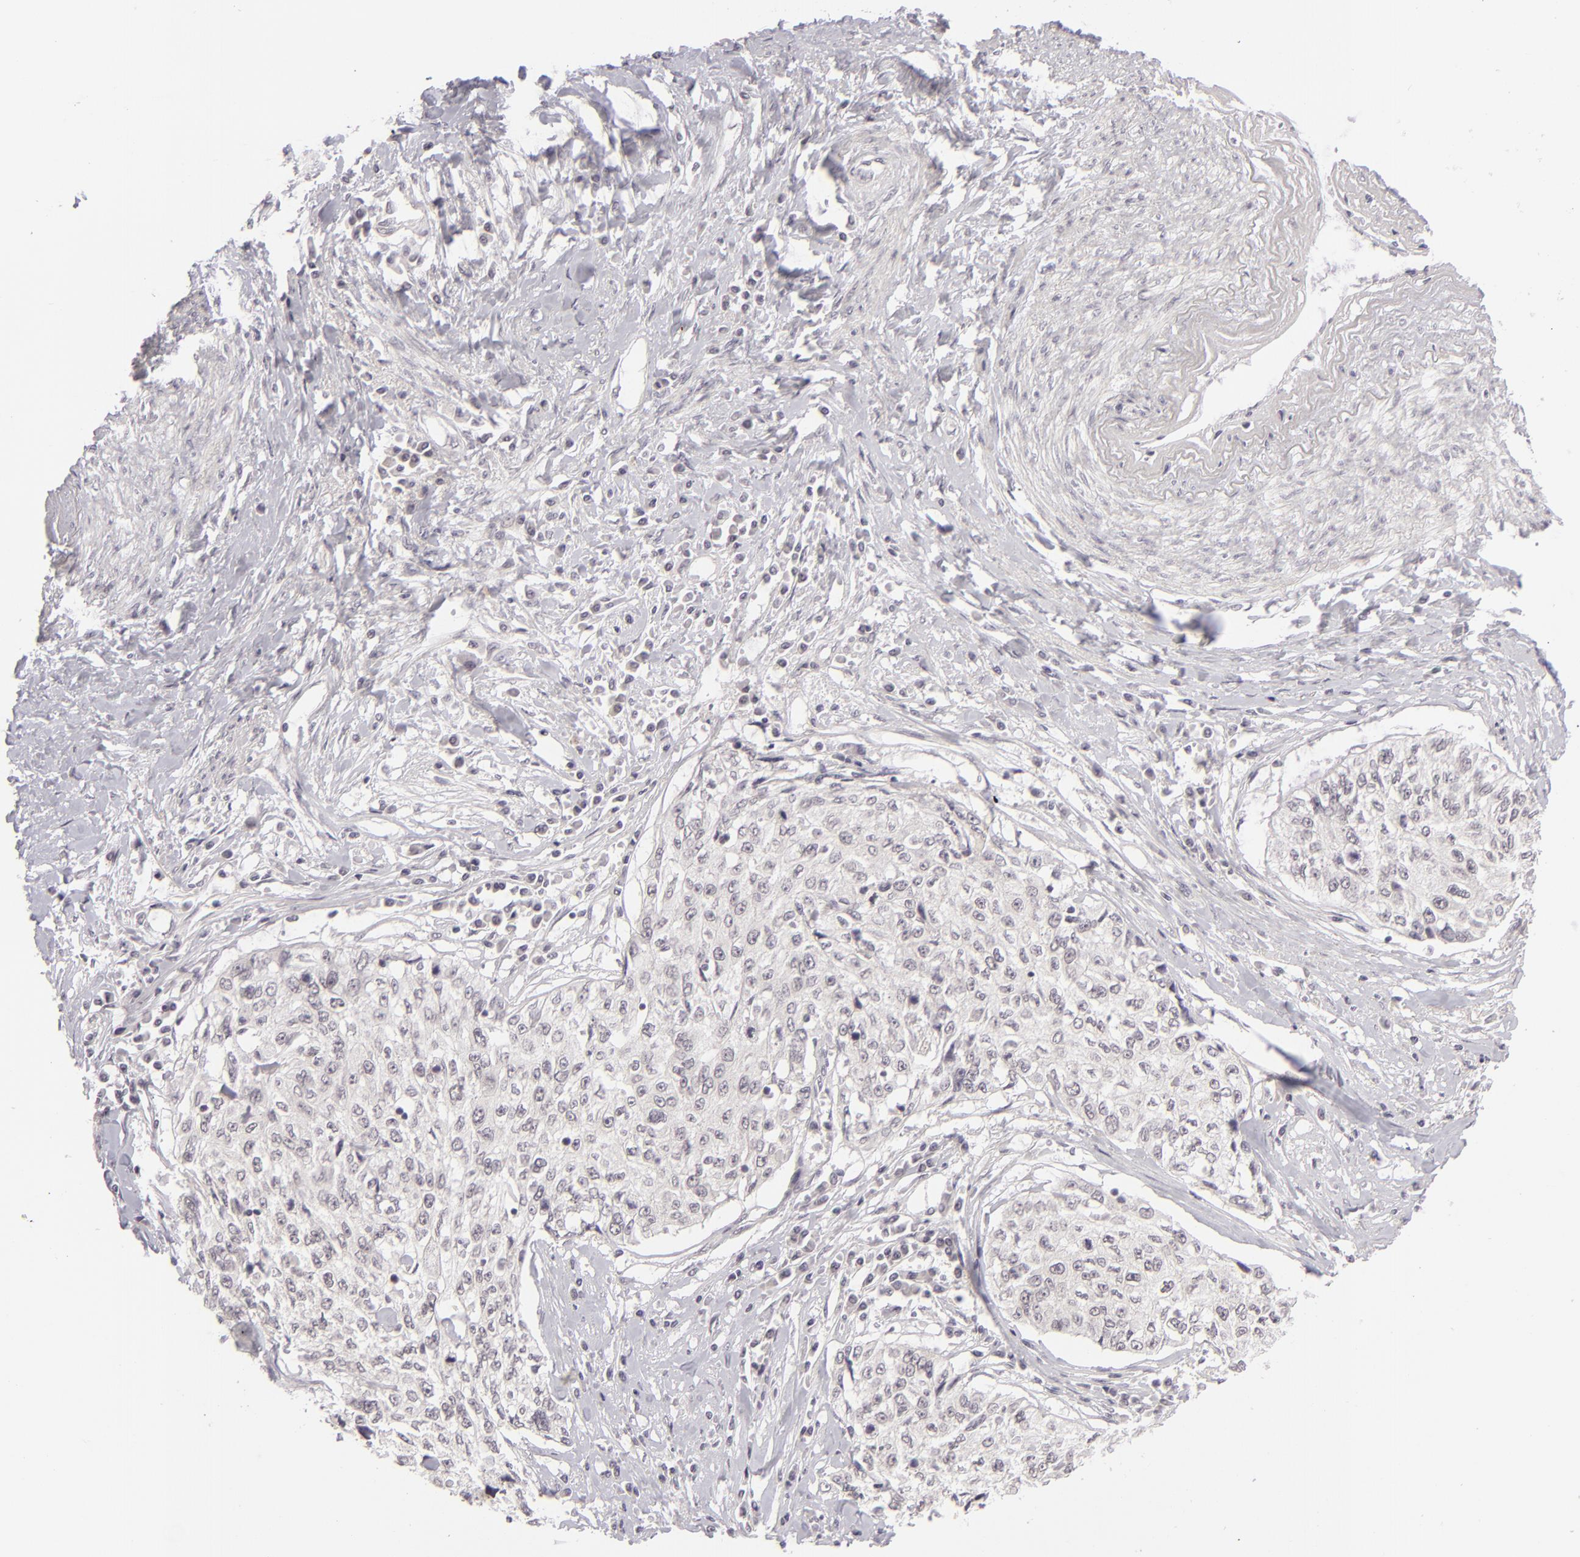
{"staining": {"intensity": "negative", "quantity": "none", "location": "none"}, "tissue": "cervical cancer", "cell_type": "Tumor cells", "image_type": "cancer", "snomed": [{"axis": "morphology", "description": "Squamous cell carcinoma, NOS"}, {"axis": "topography", "description": "Cervix"}], "caption": "An image of cervical cancer stained for a protein reveals no brown staining in tumor cells.", "gene": "DLG3", "patient": {"sex": "female", "age": 57}}